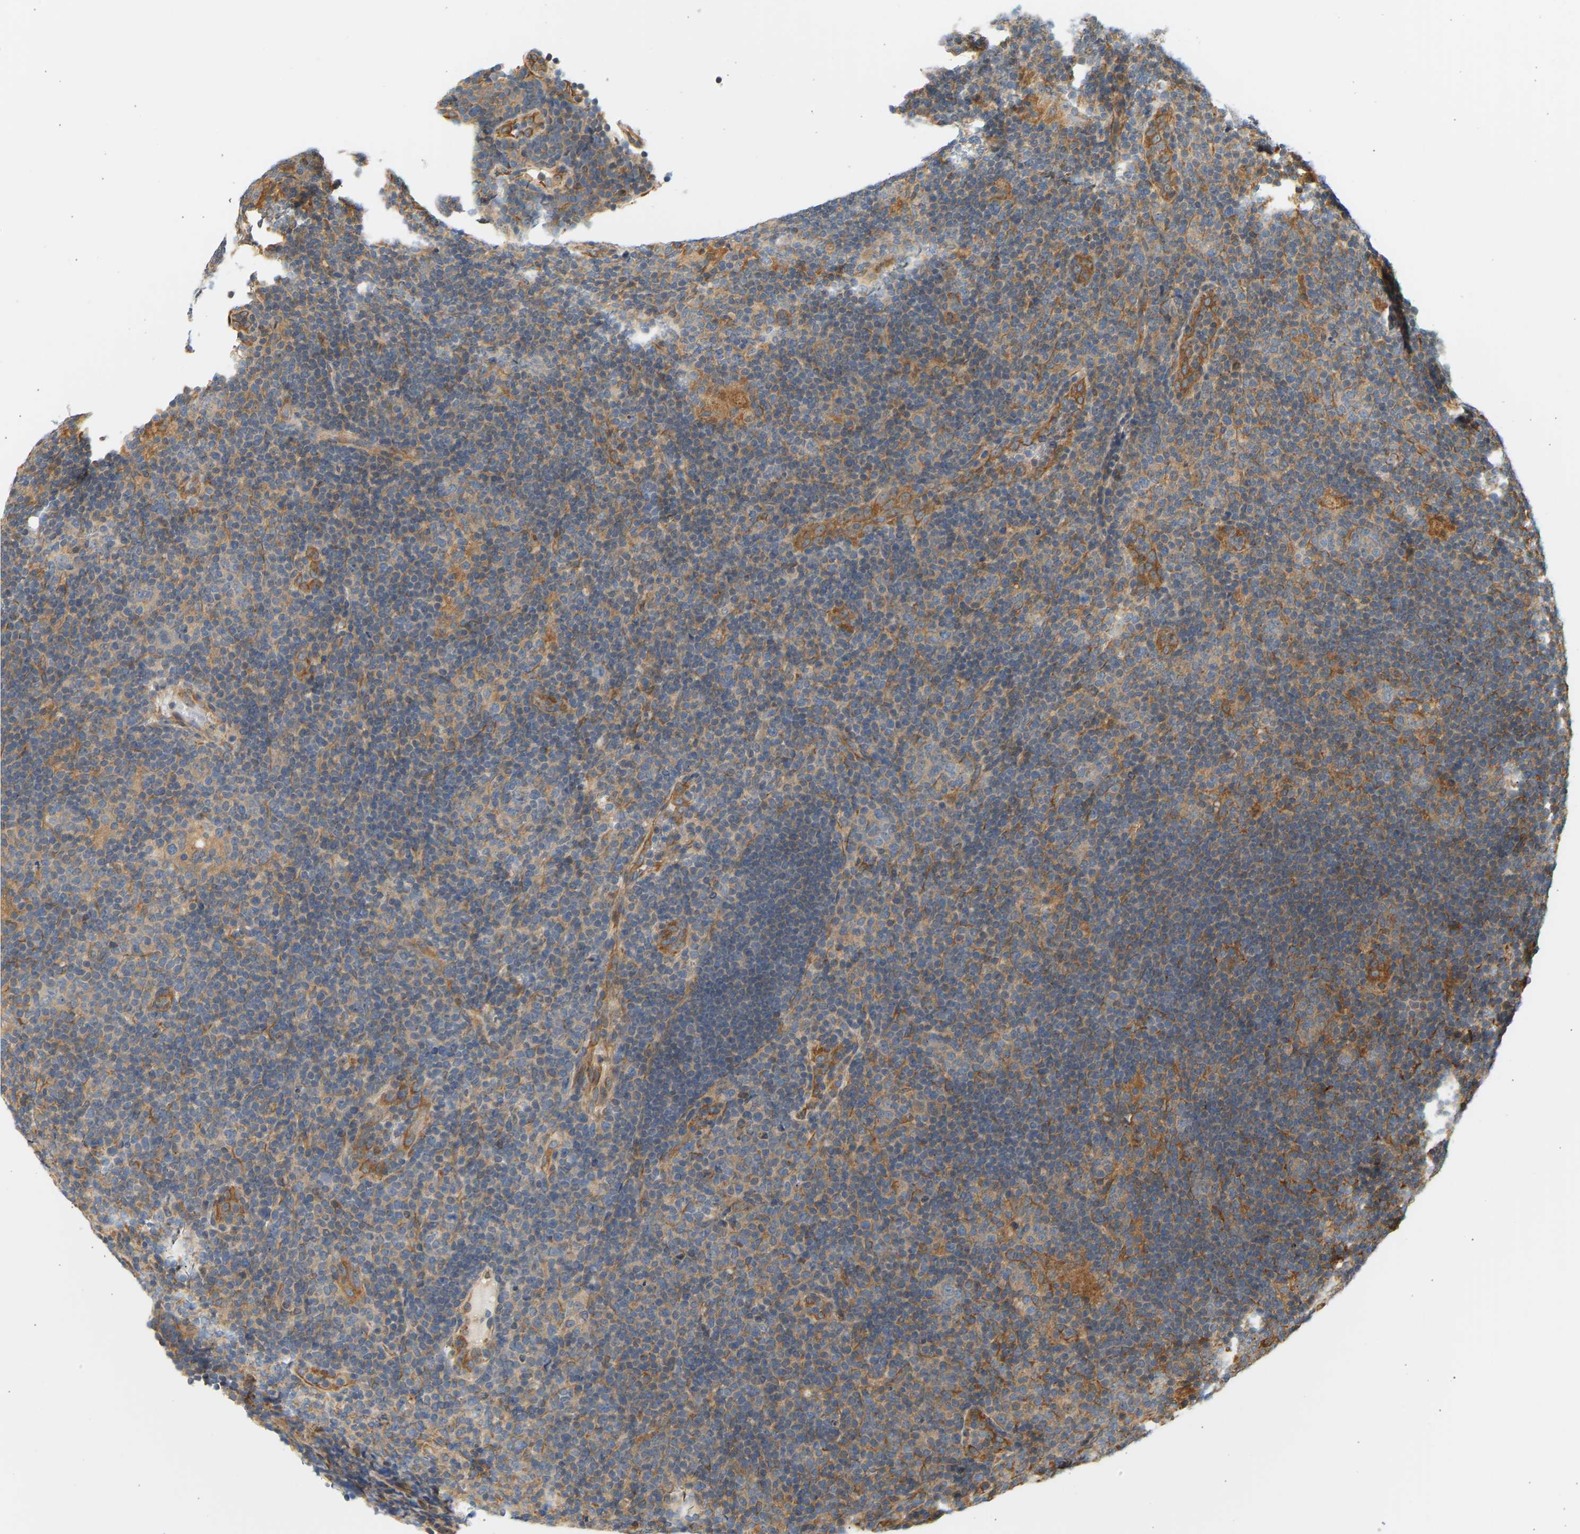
{"staining": {"intensity": "weak", "quantity": "<25%", "location": "cytoplasmic/membranous"}, "tissue": "lymphoma", "cell_type": "Tumor cells", "image_type": "cancer", "snomed": [{"axis": "morphology", "description": "Hodgkin's disease, NOS"}, {"axis": "topography", "description": "Lymph node"}], "caption": "Immunohistochemistry of human Hodgkin's disease demonstrates no positivity in tumor cells. The staining is performed using DAB (3,3'-diaminobenzidine) brown chromogen with nuclei counter-stained in using hematoxylin.", "gene": "CEP57", "patient": {"sex": "female", "age": 57}}